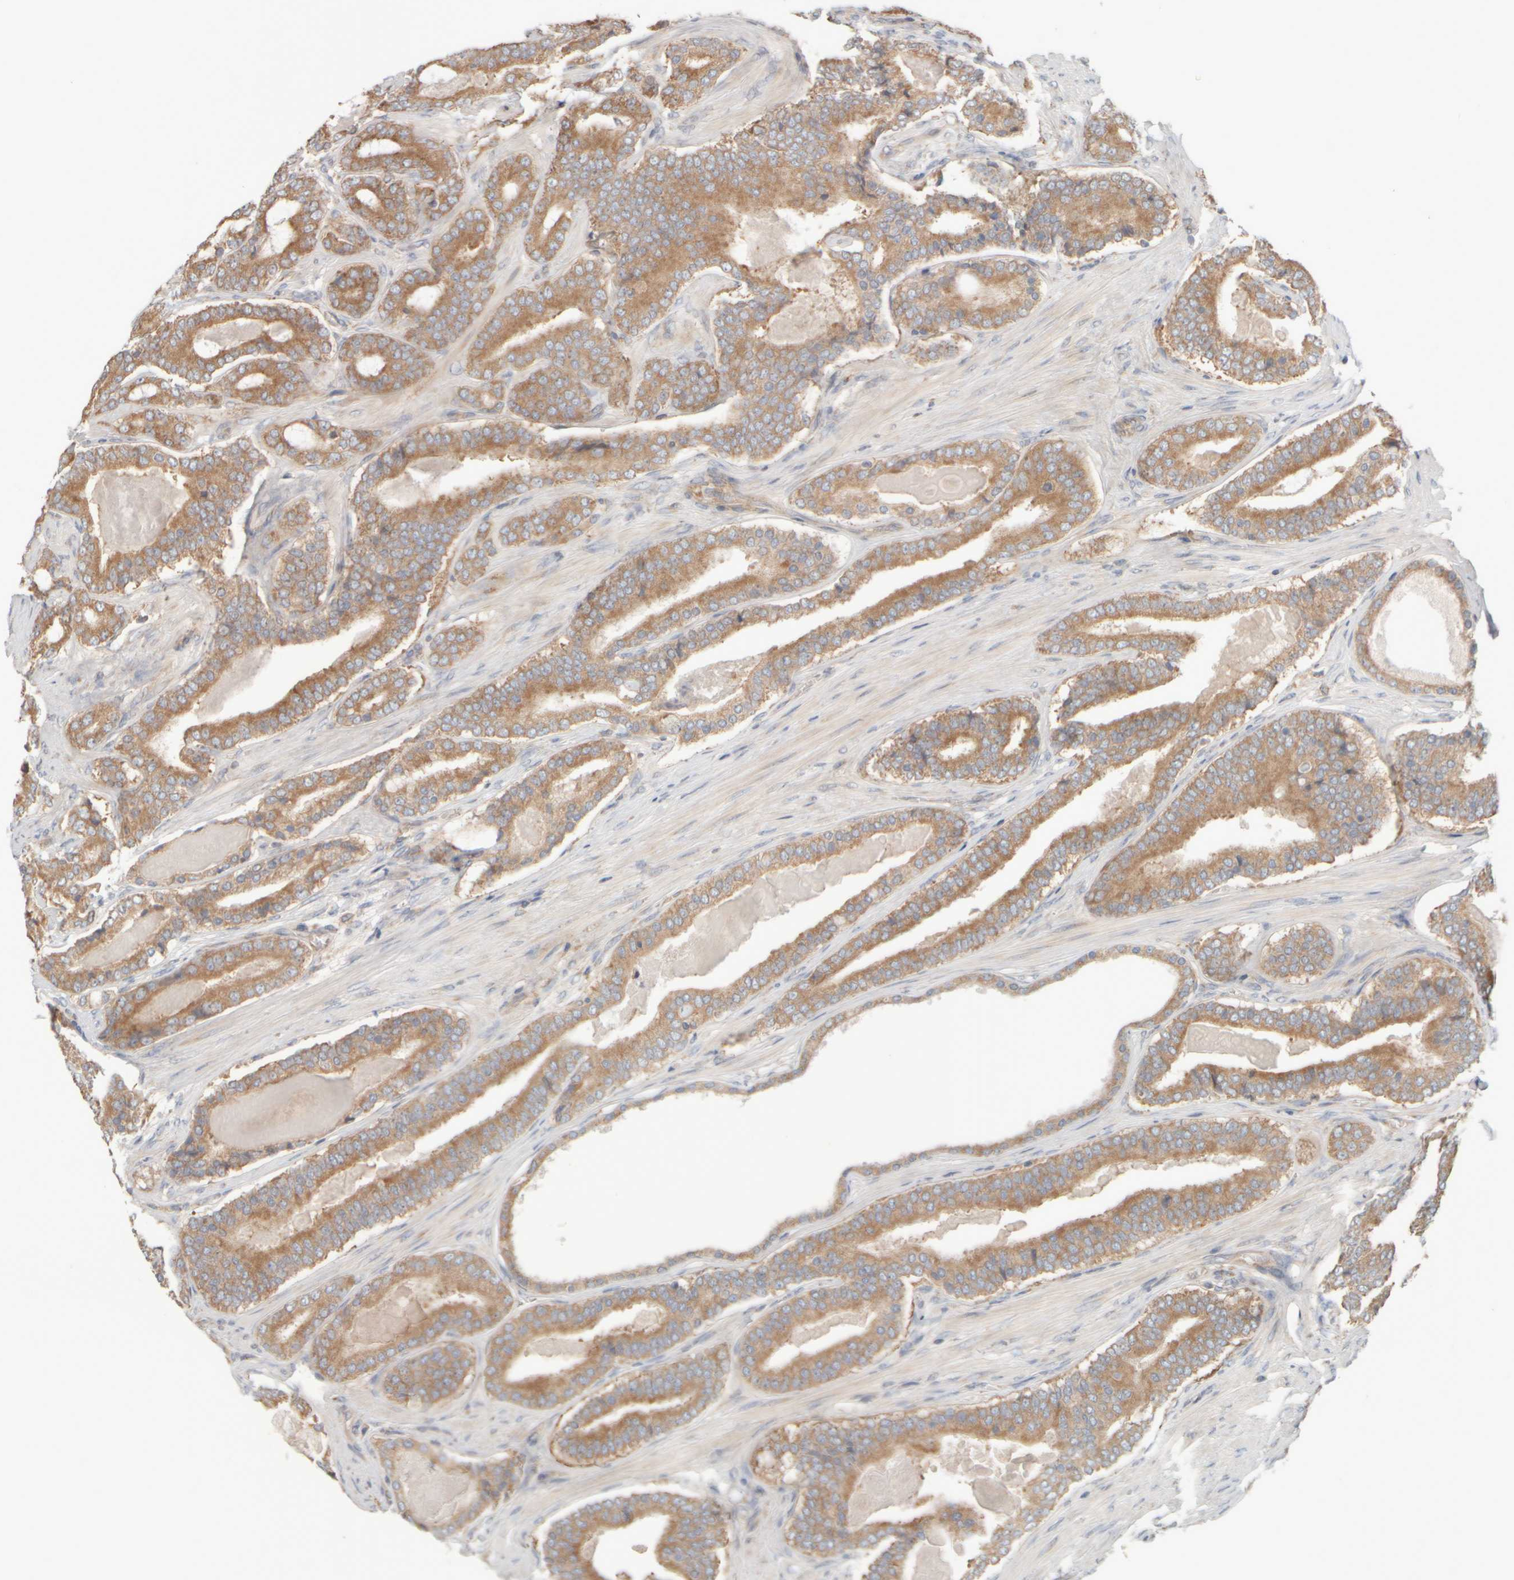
{"staining": {"intensity": "moderate", "quantity": ">75%", "location": "cytoplasmic/membranous"}, "tissue": "prostate cancer", "cell_type": "Tumor cells", "image_type": "cancer", "snomed": [{"axis": "morphology", "description": "Adenocarcinoma, High grade"}, {"axis": "topography", "description": "Prostate"}], "caption": "Protein staining of prostate high-grade adenocarcinoma tissue demonstrates moderate cytoplasmic/membranous positivity in about >75% of tumor cells. The staining is performed using DAB brown chromogen to label protein expression. The nuclei are counter-stained blue using hematoxylin.", "gene": "EIF2B3", "patient": {"sex": "male", "age": 60}}